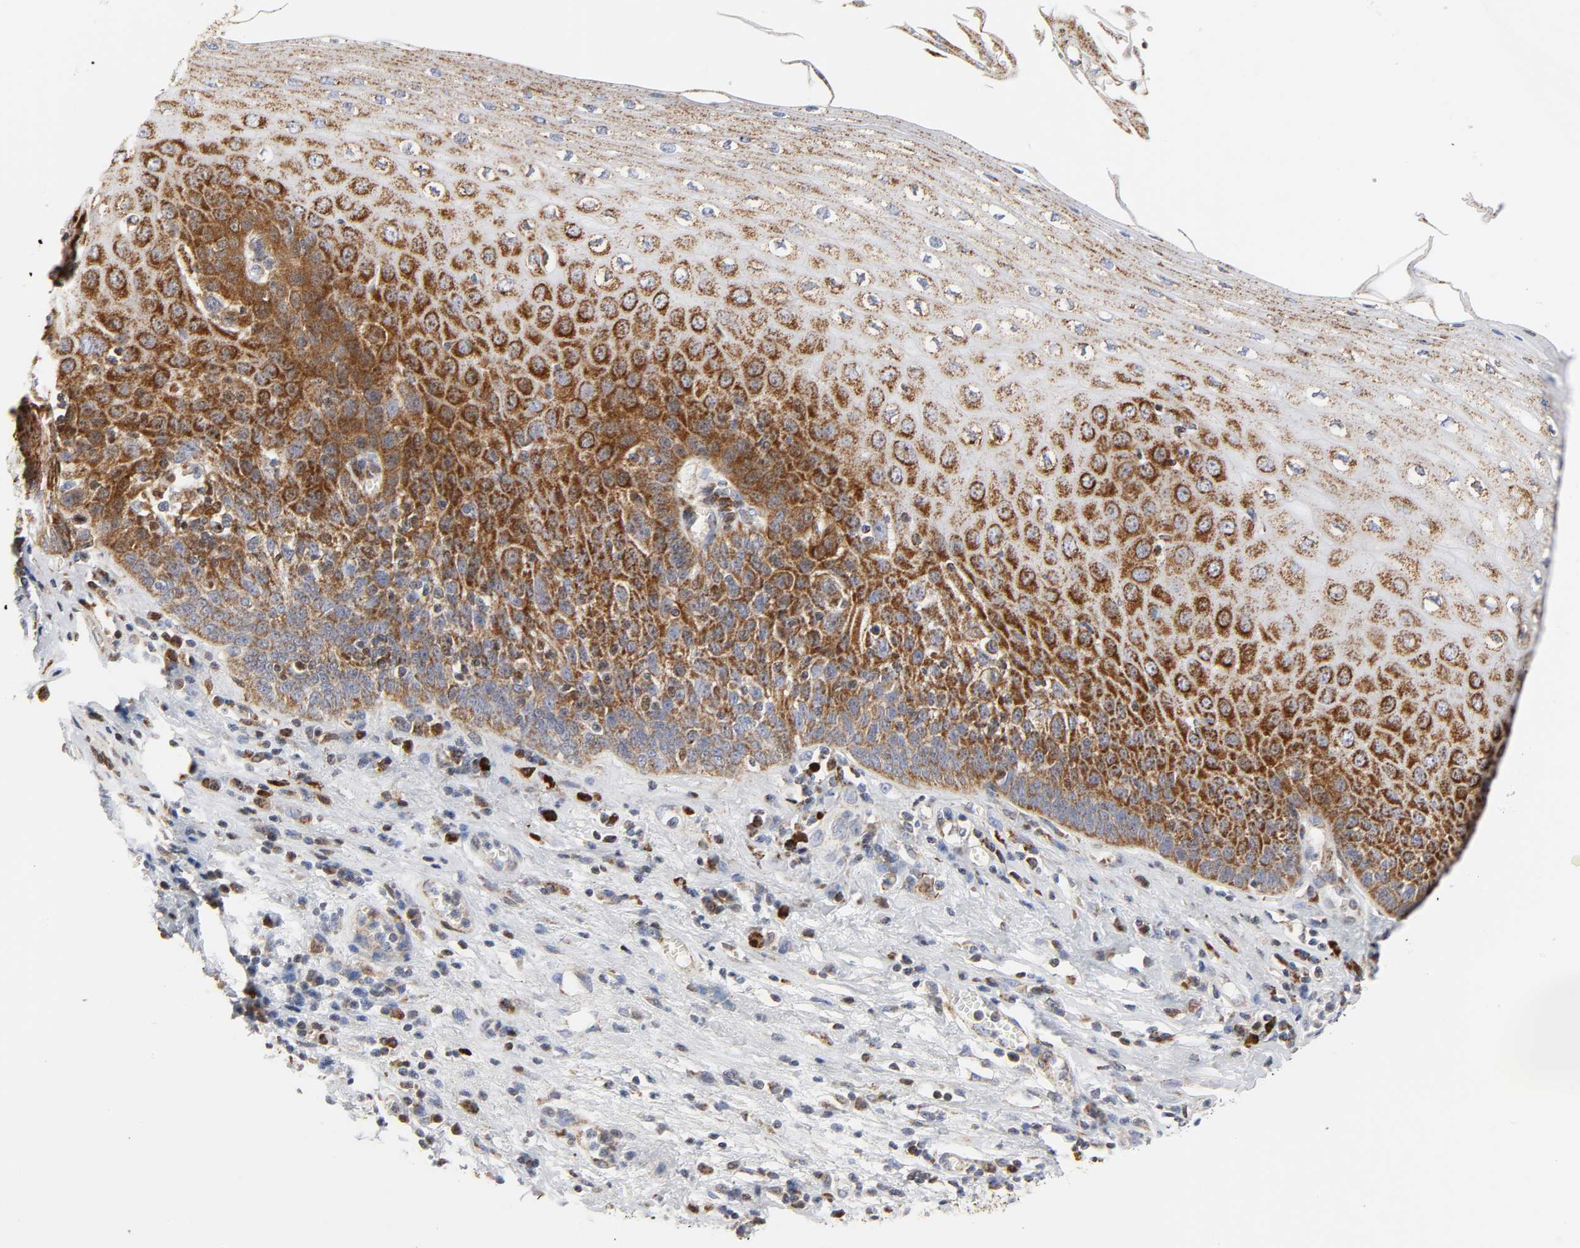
{"staining": {"intensity": "strong", "quantity": ">75%", "location": "cytoplasmic/membranous"}, "tissue": "esophagus", "cell_type": "Squamous epithelial cells", "image_type": "normal", "snomed": [{"axis": "morphology", "description": "Normal tissue, NOS"}, {"axis": "morphology", "description": "Squamous cell carcinoma, NOS"}, {"axis": "topography", "description": "Esophagus"}], "caption": "Protein staining of unremarkable esophagus exhibits strong cytoplasmic/membranous staining in about >75% of squamous epithelial cells. (Brightfield microscopy of DAB IHC at high magnification).", "gene": "CYCS", "patient": {"sex": "male", "age": 65}}